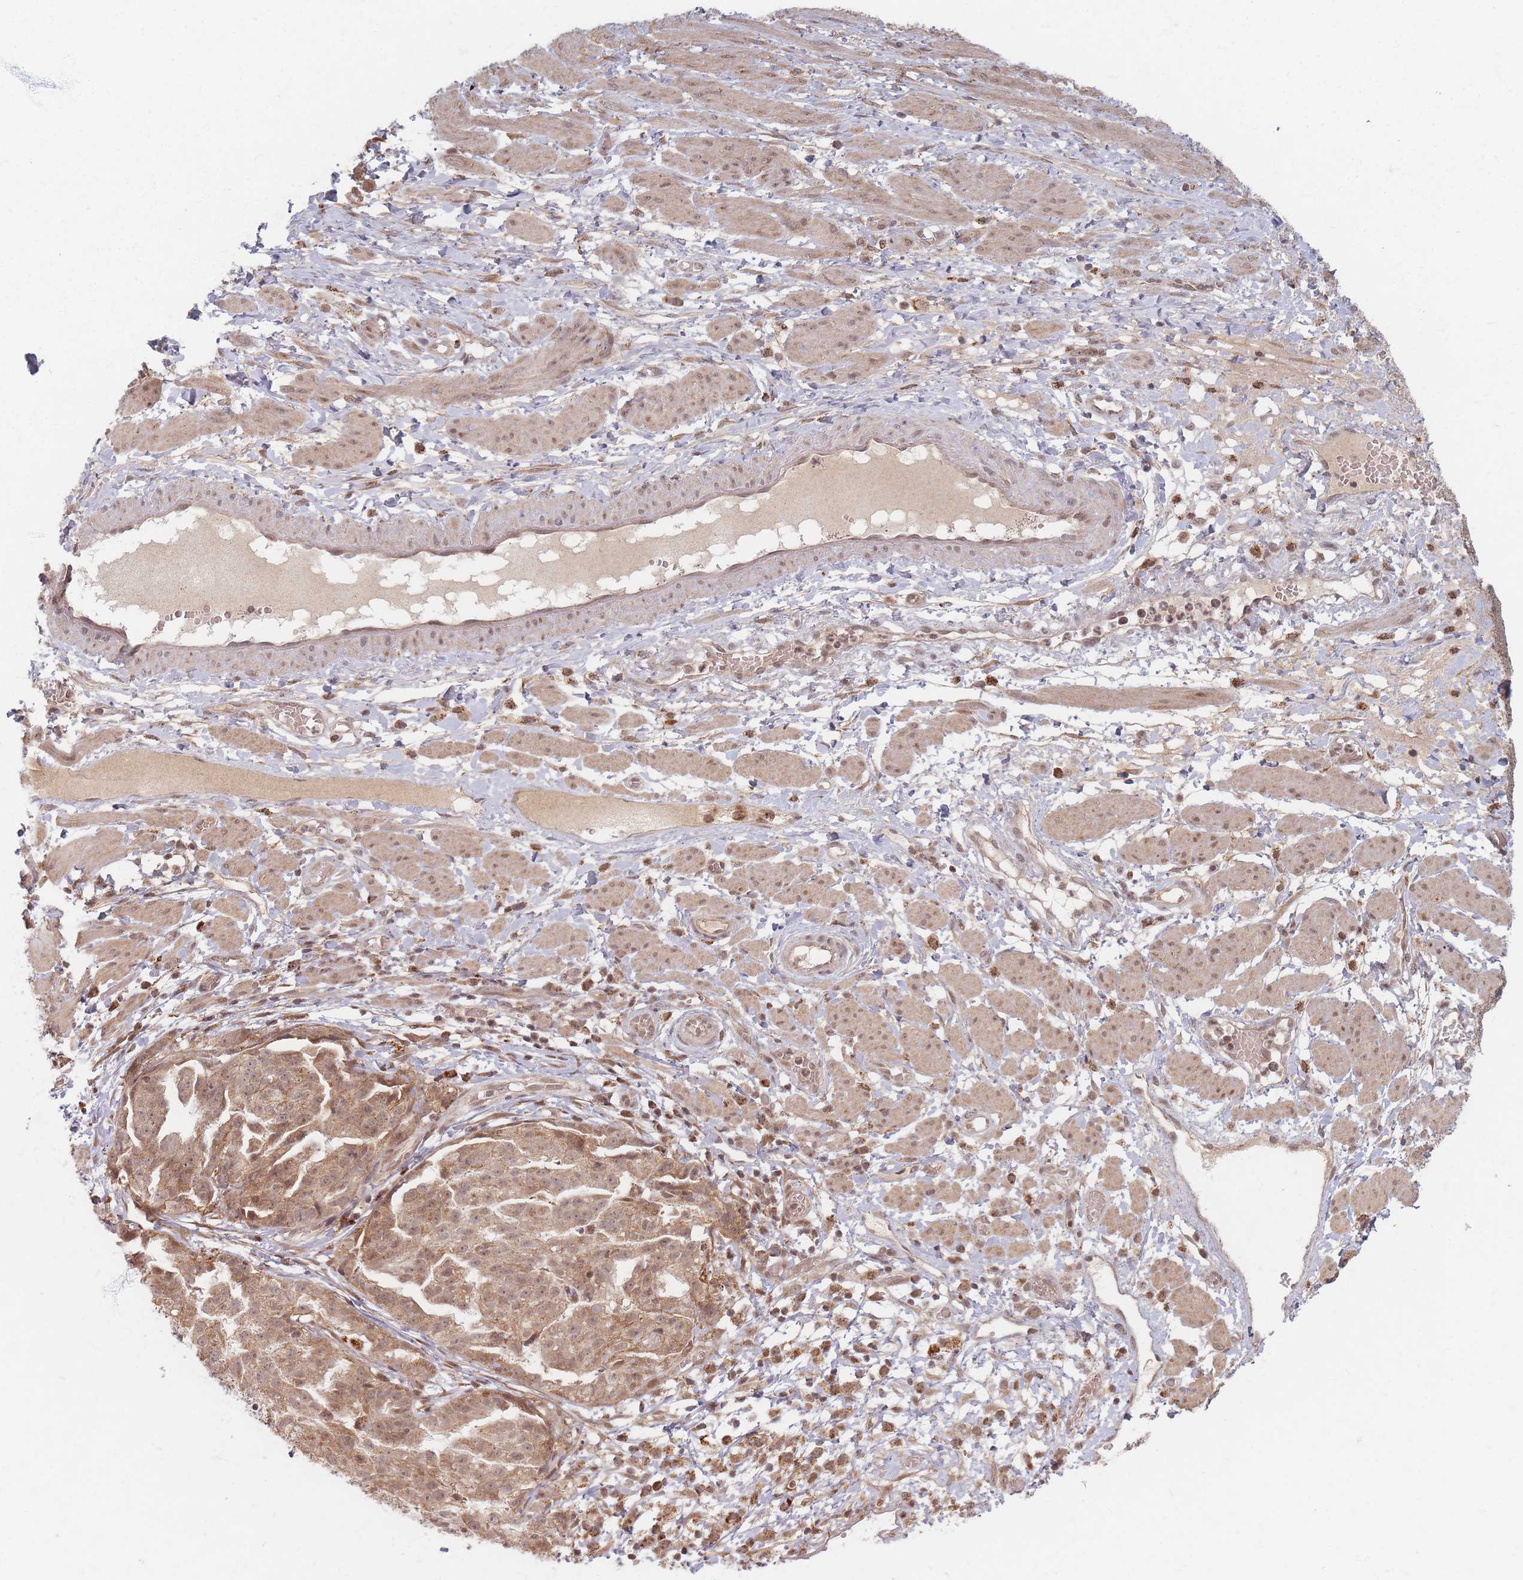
{"staining": {"intensity": "moderate", "quantity": ">75%", "location": "cytoplasmic/membranous"}, "tissue": "ovarian cancer", "cell_type": "Tumor cells", "image_type": "cancer", "snomed": [{"axis": "morphology", "description": "Cystadenocarcinoma, serous, NOS"}, {"axis": "topography", "description": "Ovary"}], "caption": "Ovarian cancer (serous cystadenocarcinoma) tissue exhibits moderate cytoplasmic/membranous expression in about >75% of tumor cells The staining was performed using DAB (3,3'-diaminobenzidine), with brown indicating positive protein expression. Nuclei are stained blue with hematoxylin.", "gene": "RADX", "patient": {"sex": "female", "age": 58}}